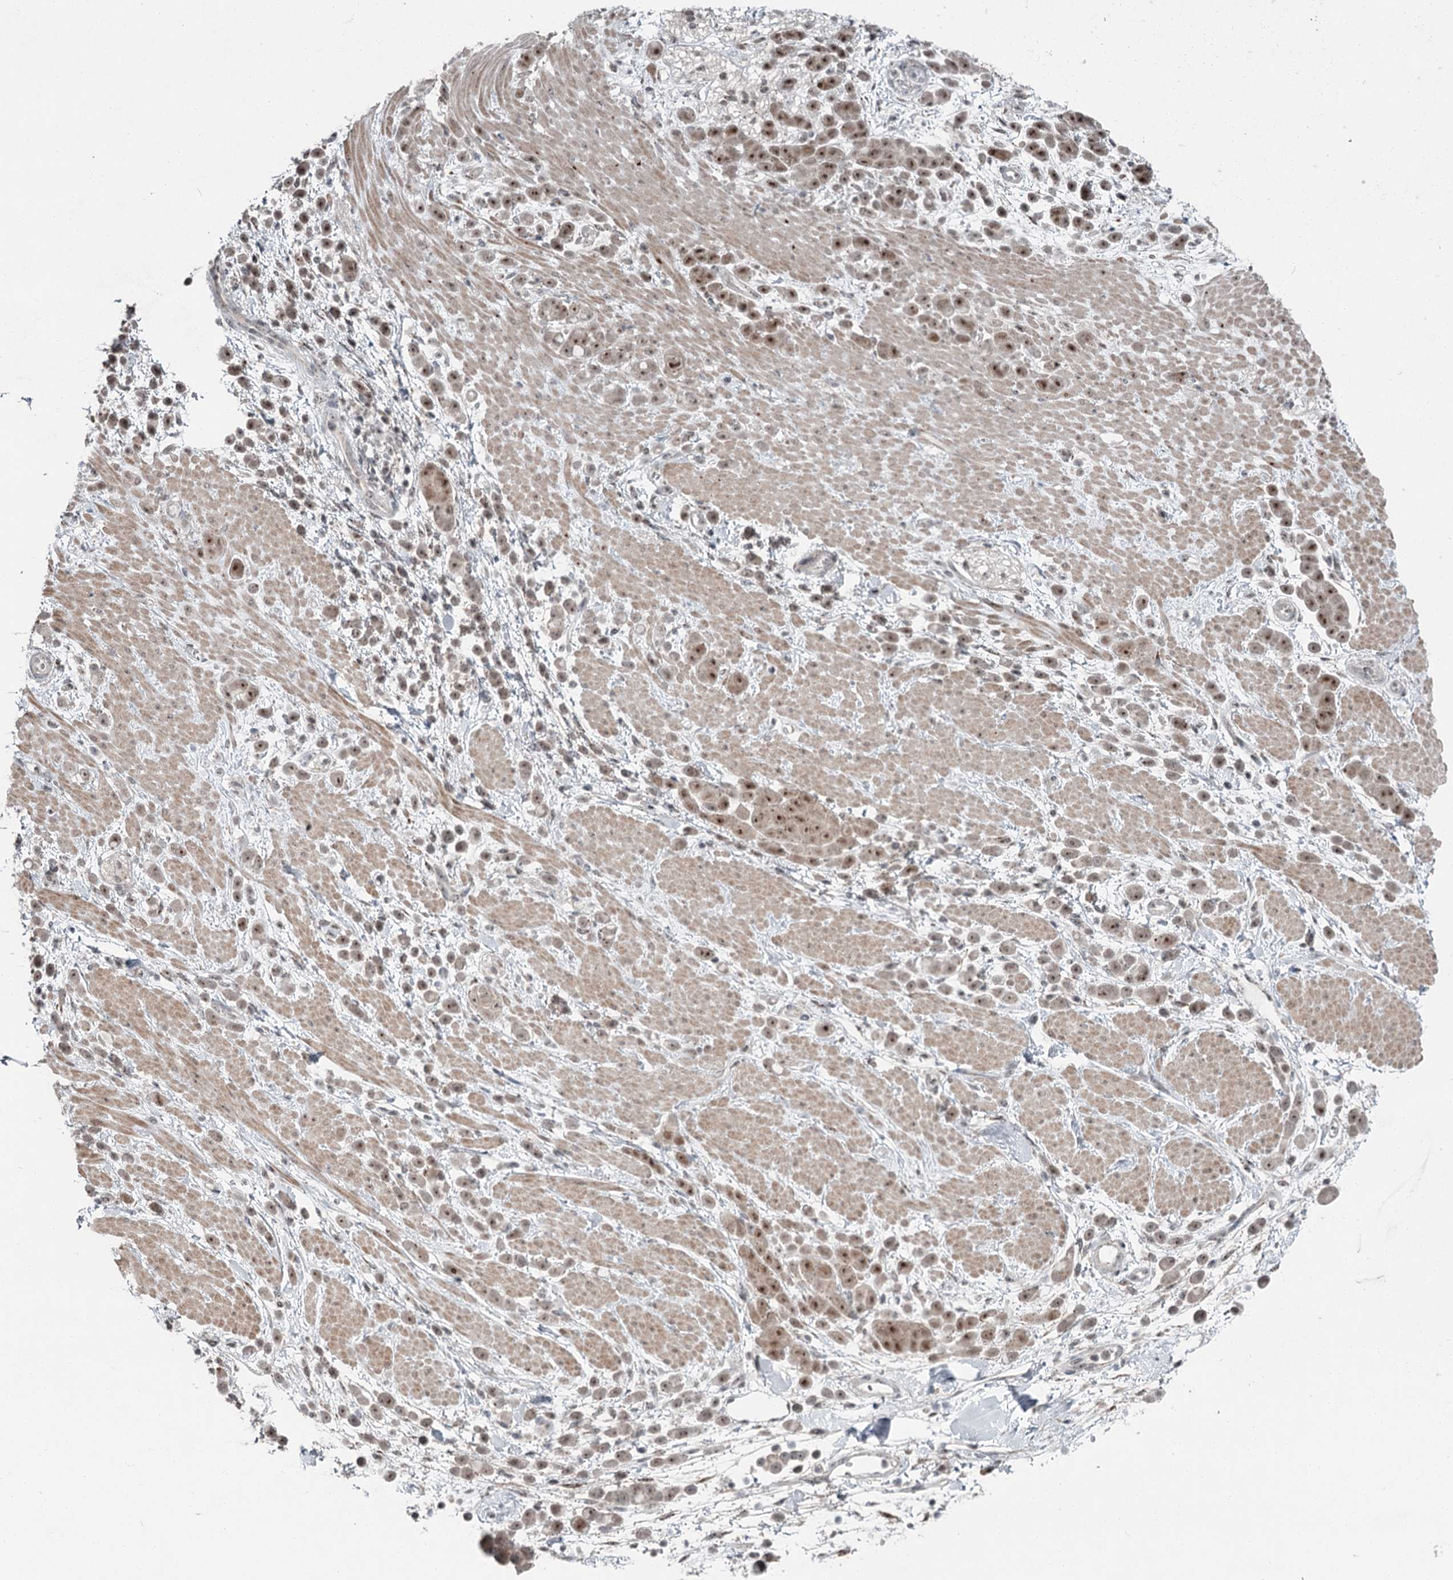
{"staining": {"intensity": "moderate", "quantity": ">75%", "location": "nuclear"}, "tissue": "pancreatic cancer", "cell_type": "Tumor cells", "image_type": "cancer", "snomed": [{"axis": "morphology", "description": "Normal tissue, NOS"}, {"axis": "morphology", "description": "Adenocarcinoma, NOS"}, {"axis": "topography", "description": "Pancreas"}], "caption": "Immunohistochemical staining of human adenocarcinoma (pancreatic) exhibits medium levels of moderate nuclear protein expression in approximately >75% of tumor cells.", "gene": "EXOSC1", "patient": {"sex": "female", "age": 64}}